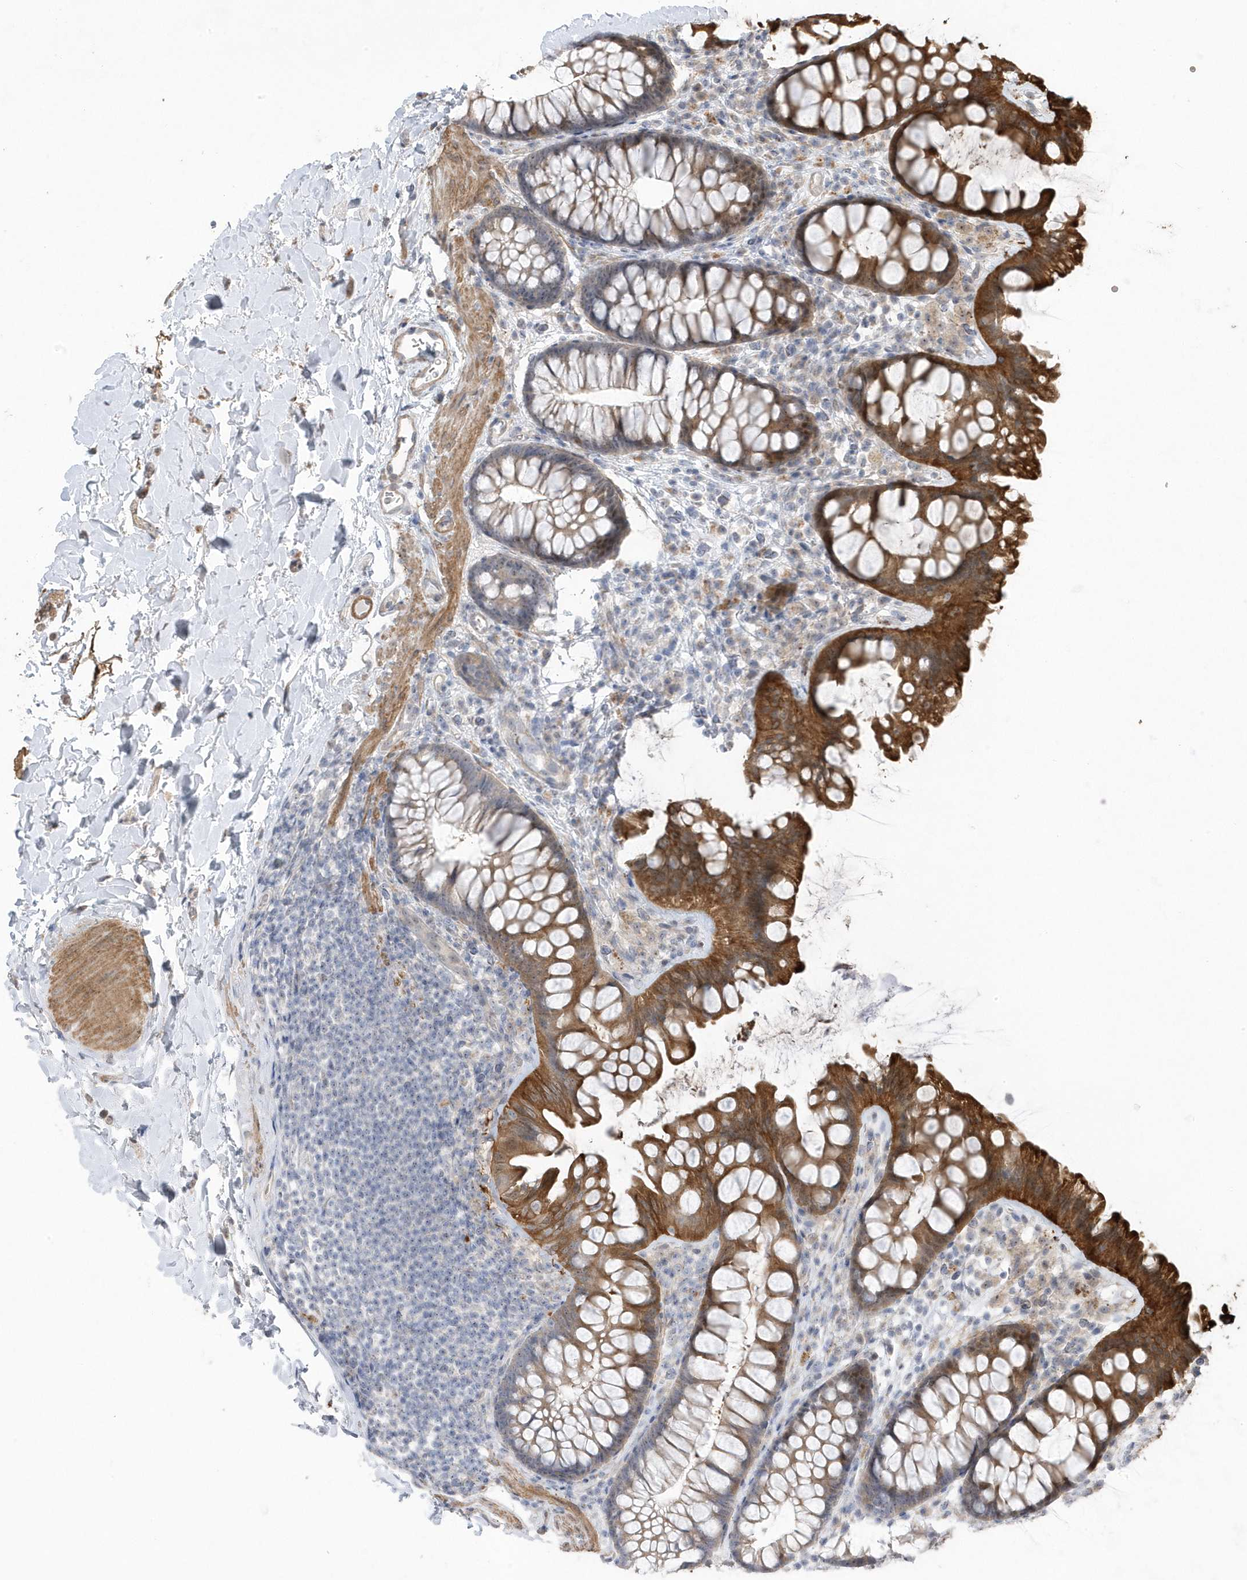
{"staining": {"intensity": "moderate", "quantity": ">75%", "location": "cytoplasmic/membranous"}, "tissue": "colon", "cell_type": "Endothelial cells", "image_type": "normal", "snomed": [{"axis": "morphology", "description": "Normal tissue, NOS"}, {"axis": "topography", "description": "Colon"}], "caption": "A brown stain labels moderate cytoplasmic/membranous expression of a protein in endothelial cells of unremarkable colon.", "gene": "GTPBP6", "patient": {"sex": "female", "age": 62}}